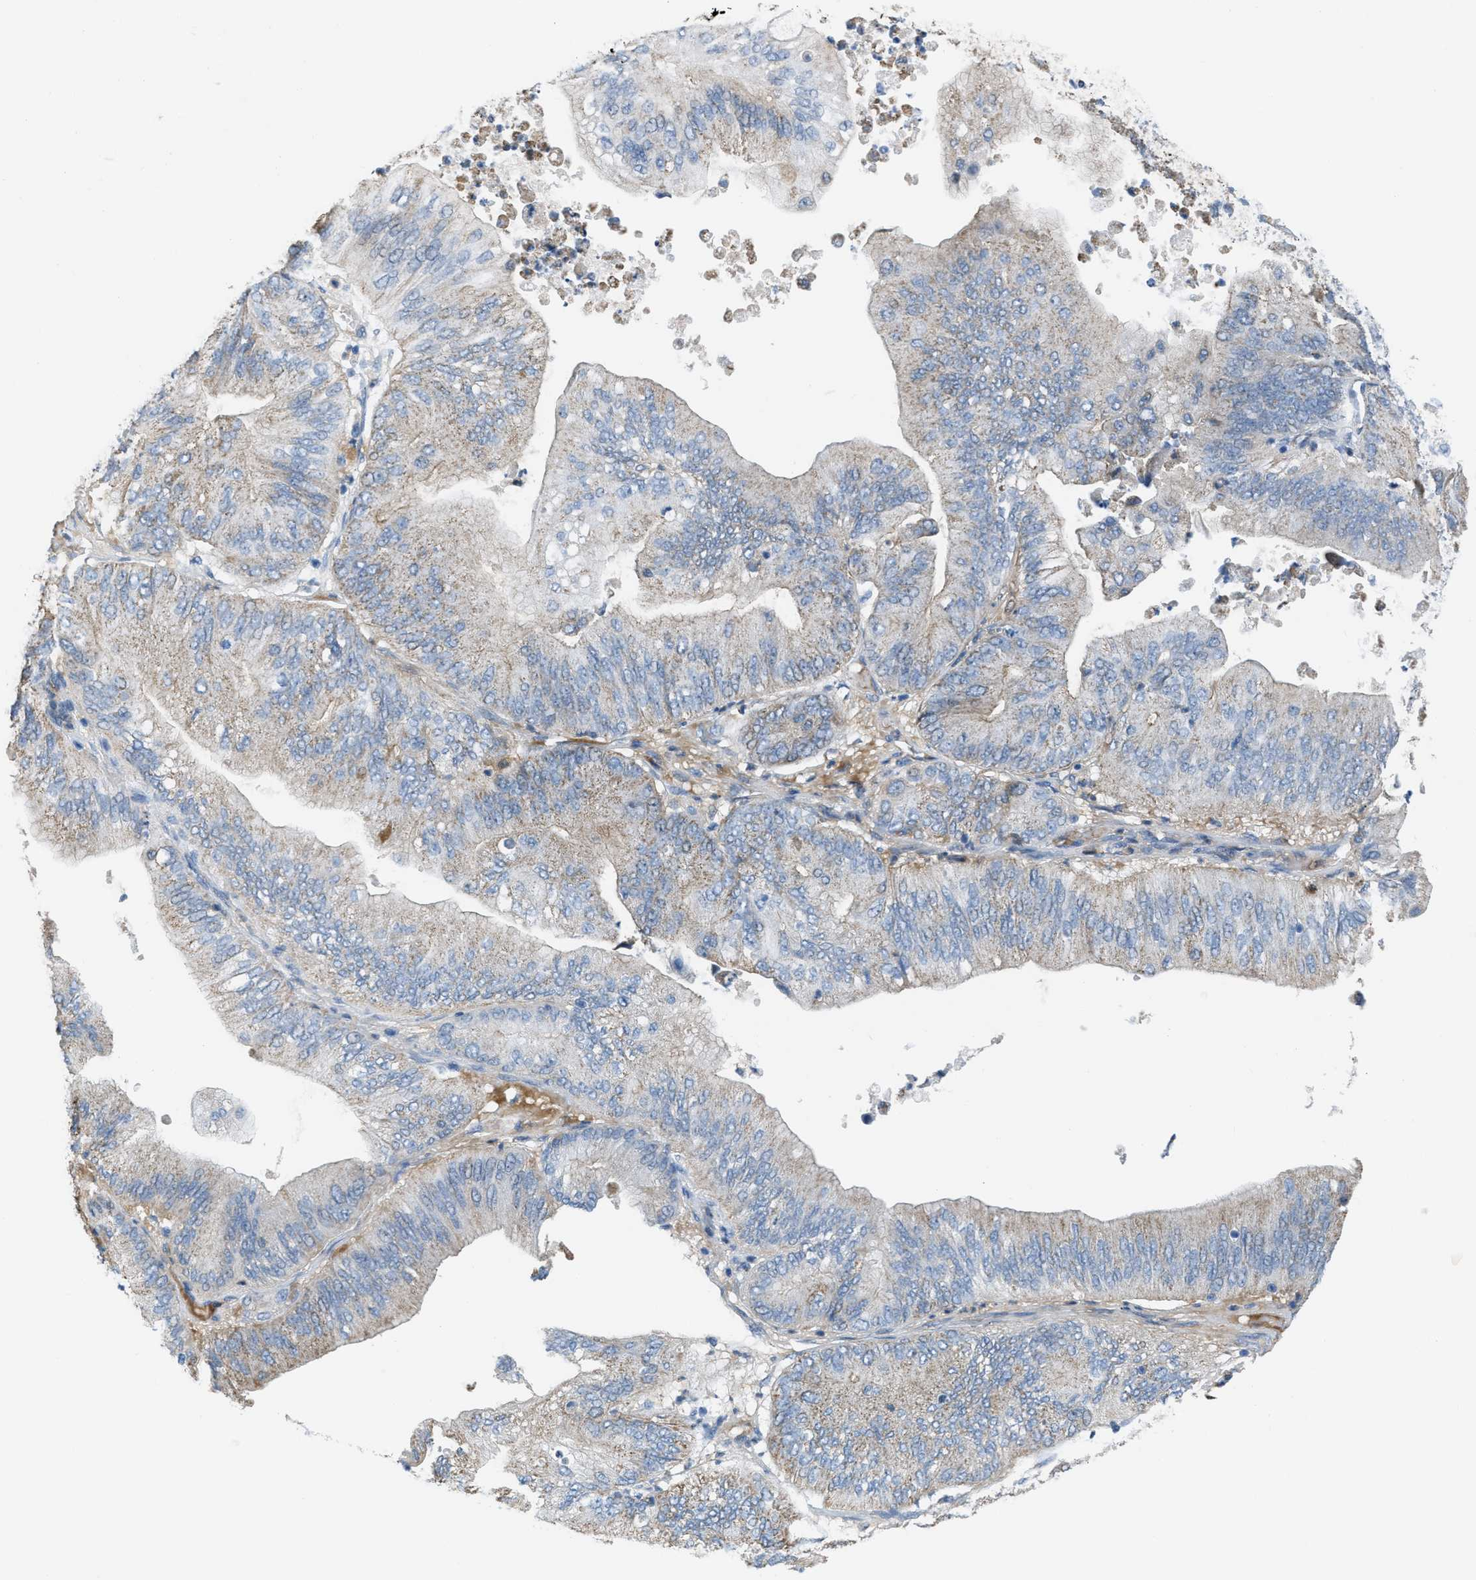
{"staining": {"intensity": "weak", "quantity": ">75%", "location": "cytoplasmic/membranous"}, "tissue": "ovarian cancer", "cell_type": "Tumor cells", "image_type": "cancer", "snomed": [{"axis": "morphology", "description": "Cystadenocarcinoma, mucinous, NOS"}, {"axis": "topography", "description": "Ovary"}], "caption": "The immunohistochemical stain shows weak cytoplasmic/membranous positivity in tumor cells of mucinous cystadenocarcinoma (ovarian) tissue.", "gene": "CRB3", "patient": {"sex": "female", "age": 61}}